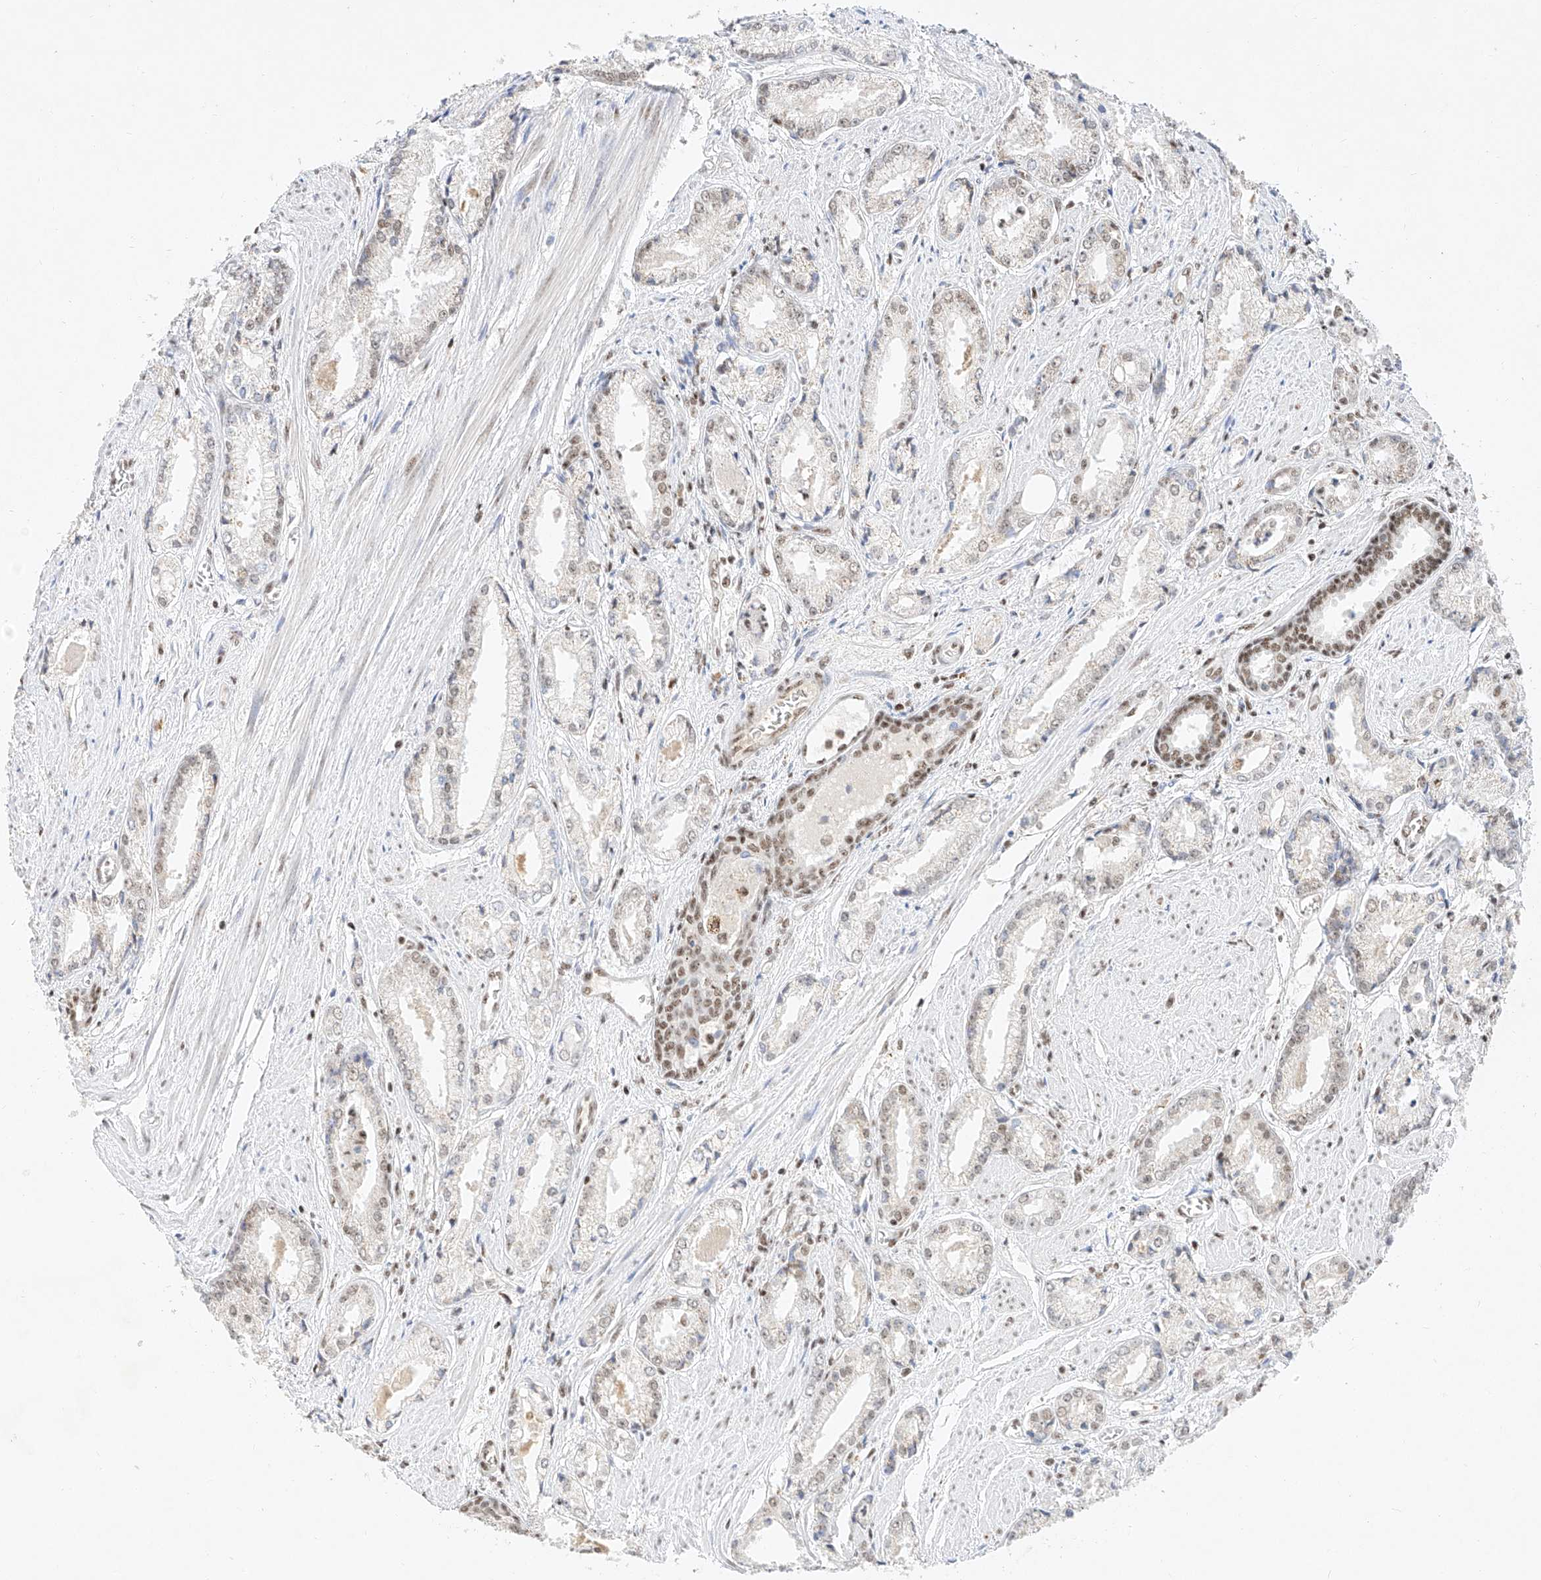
{"staining": {"intensity": "weak", "quantity": "<25%", "location": "nuclear"}, "tissue": "prostate cancer", "cell_type": "Tumor cells", "image_type": "cancer", "snomed": [{"axis": "morphology", "description": "Adenocarcinoma, Low grade"}, {"axis": "topography", "description": "Prostate"}], "caption": "Tumor cells are negative for brown protein staining in low-grade adenocarcinoma (prostate).", "gene": "NRF1", "patient": {"sex": "male", "age": 54}}